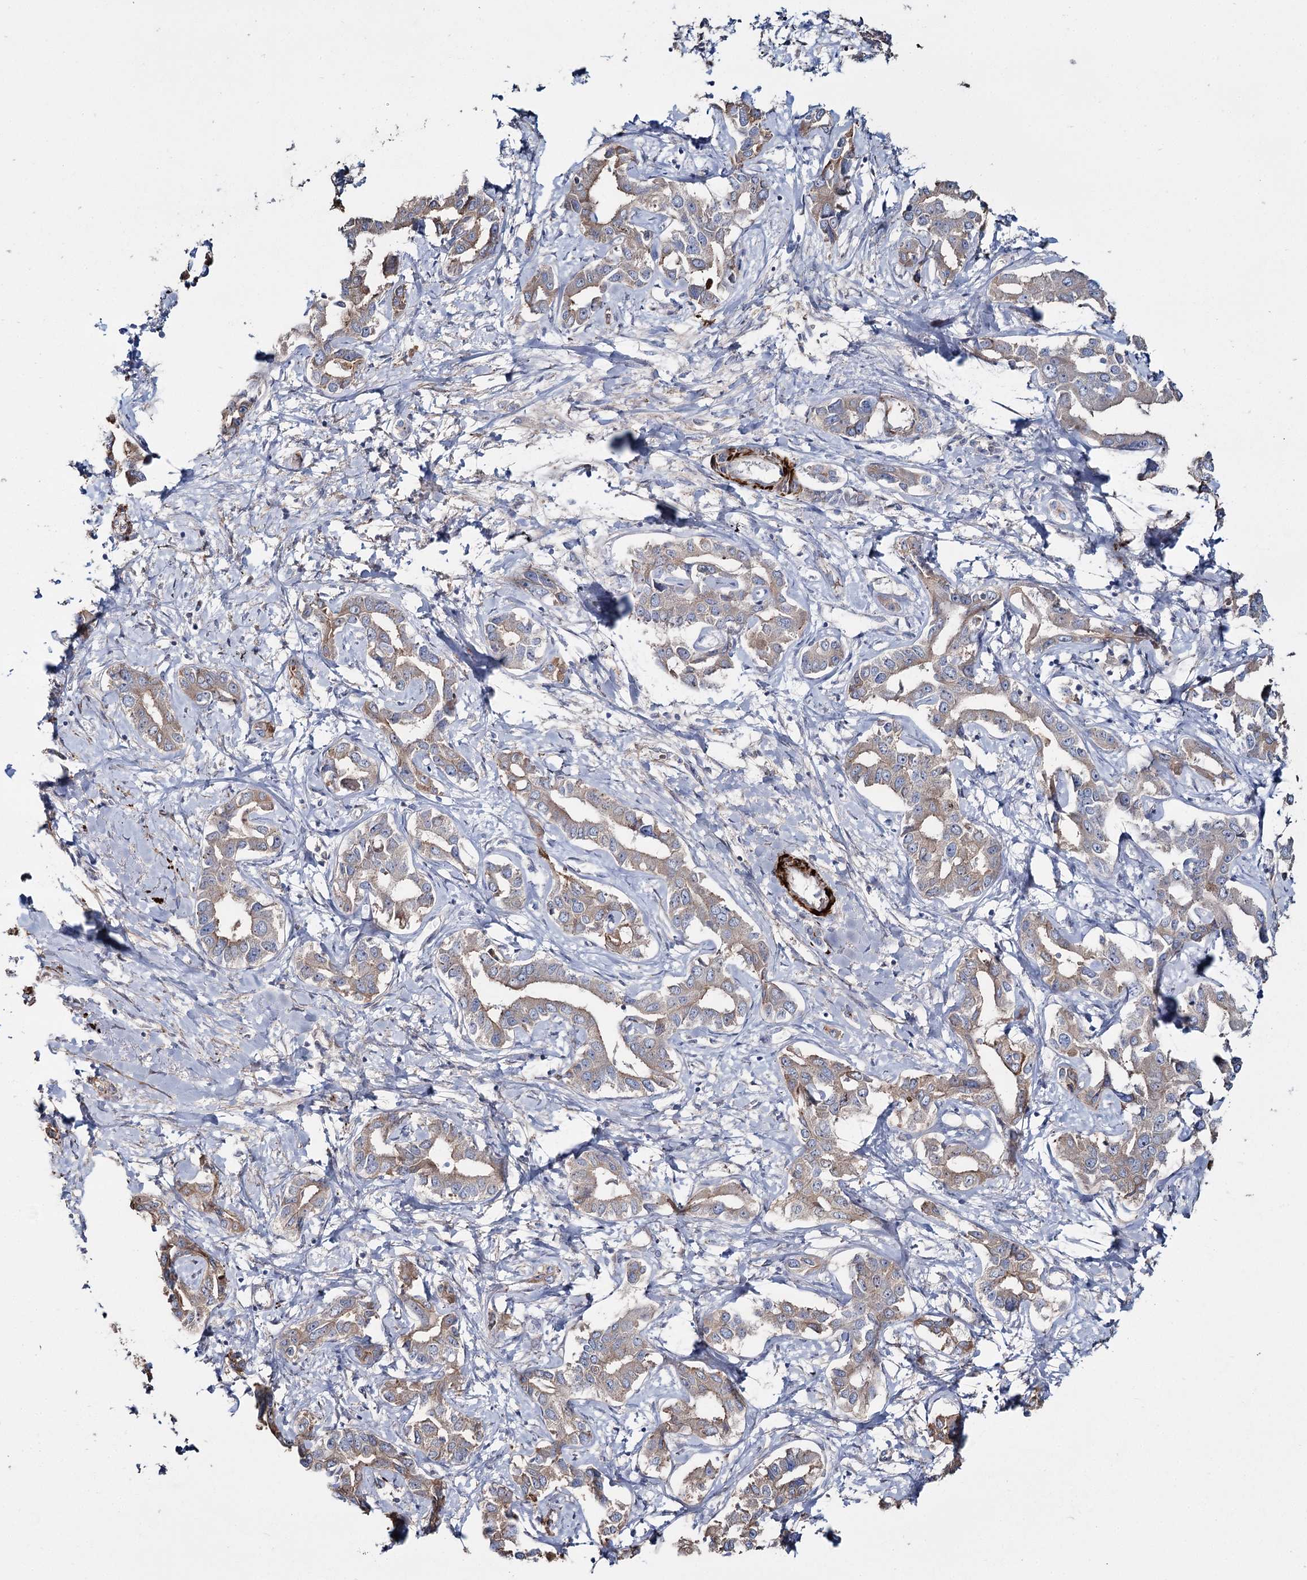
{"staining": {"intensity": "weak", "quantity": ">75%", "location": "cytoplasmic/membranous"}, "tissue": "liver cancer", "cell_type": "Tumor cells", "image_type": "cancer", "snomed": [{"axis": "morphology", "description": "Cholangiocarcinoma"}, {"axis": "topography", "description": "Liver"}], "caption": "This is a histology image of immunohistochemistry (IHC) staining of liver cancer (cholangiocarcinoma), which shows weak positivity in the cytoplasmic/membranous of tumor cells.", "gene": "SUMF1", "patient": {"sex": "male", "age": 59}}